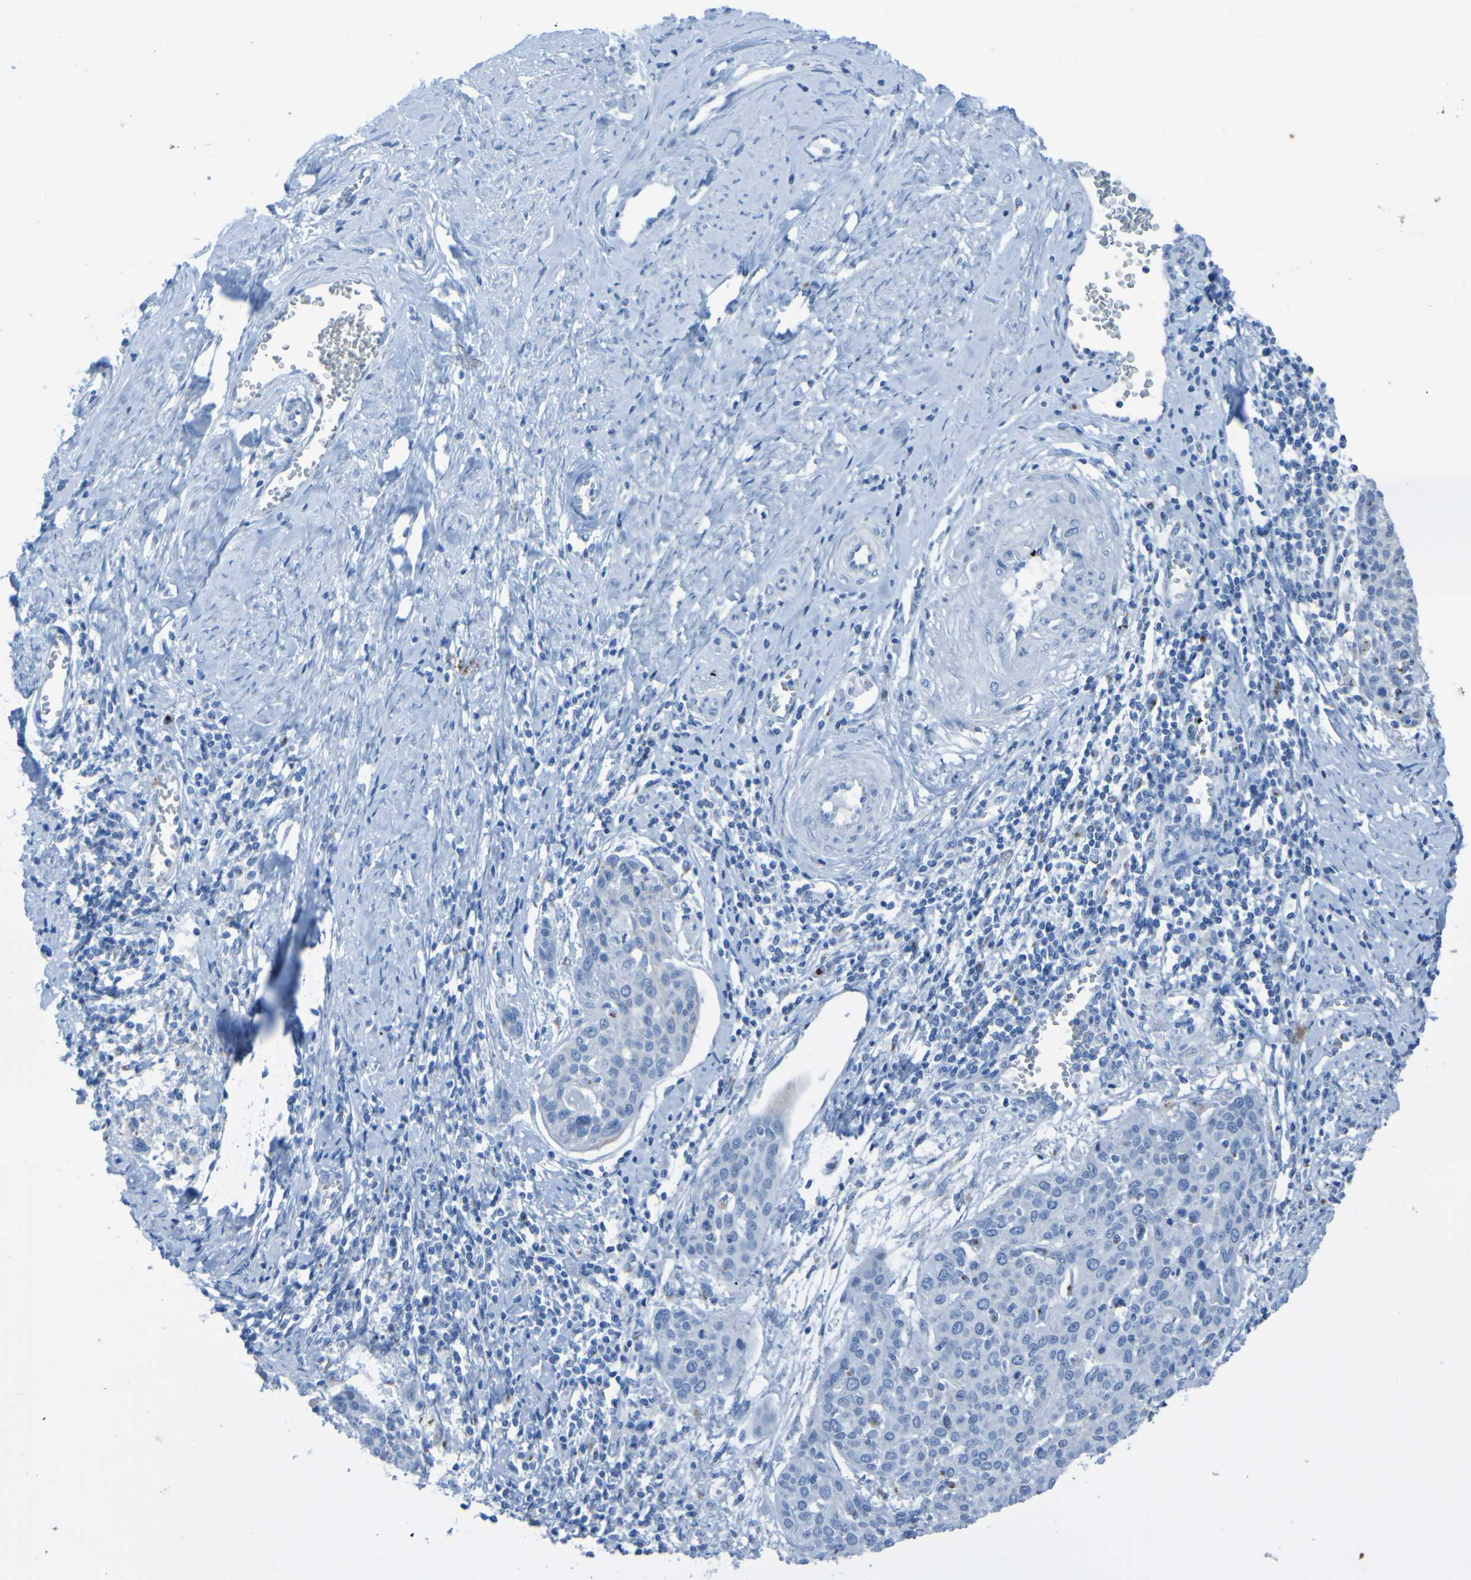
{"staining": {"intensity": "negative", "quantity": "none", "location": "none"}, "tissue": "cervical cancer", "cell_type": "Tumor cells", "image_type": "cancer", "snomed": [{"axis": "morphology", "description": "Squamous cell carcinoma, NOS"}, {"axis": "topography", "description": "Cervix"}], "caption": "An immunohistochemistry histopathology image of cervical cancer is shown. There is no staining in tumor cells of cervical cancer.", "gene": "ACMSD", "patient": {"sex": "female", "age": 38}}